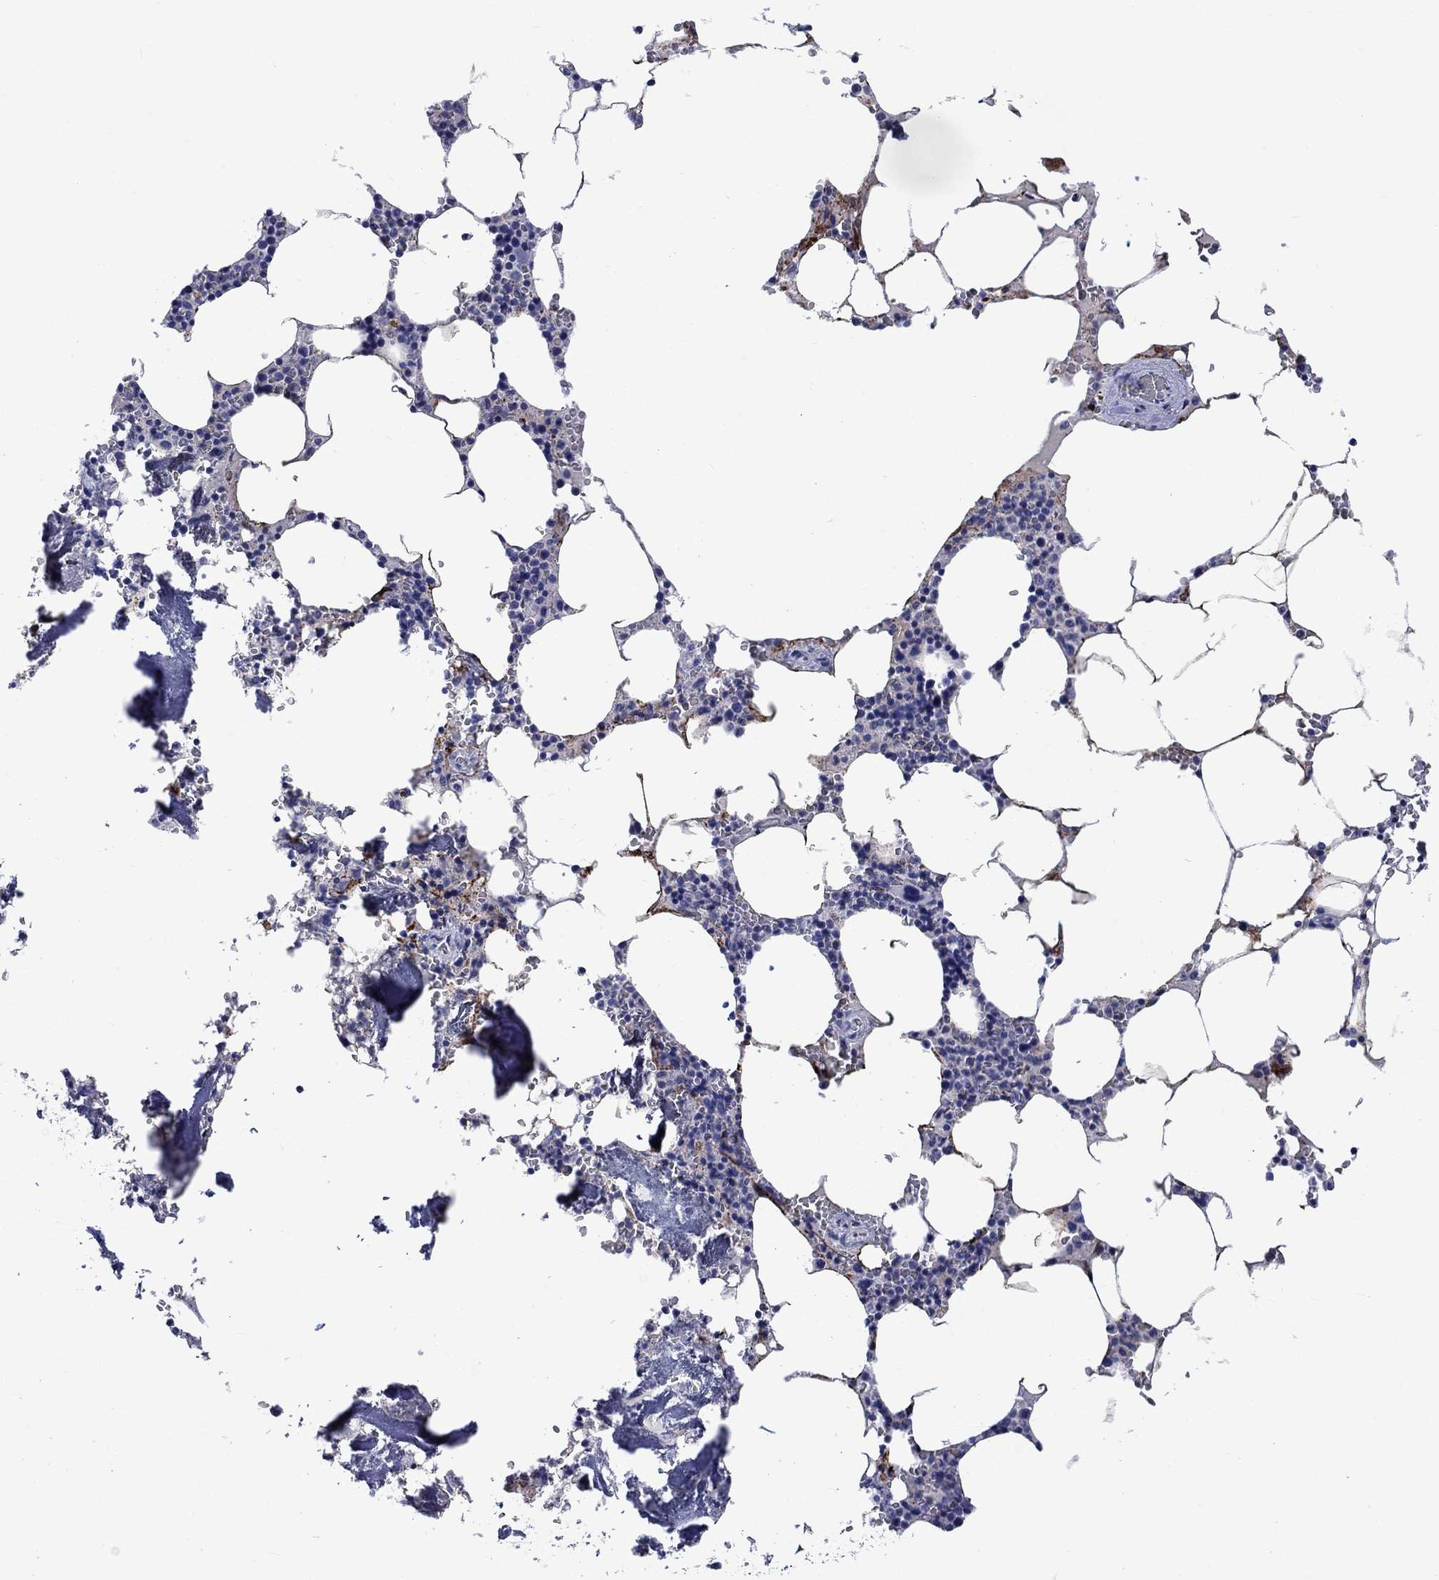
{"staining": {"intensity": "weak", "quantity": "<25%", "location": "cytoplasmic/membranous"}, "tissue": "bone marrow", "cell_type": "Hematopoietic cells", "image_type": "normal", "snomed": [{"axis": "morphology", "description": "Normal tissue, NOS"}, {"axis": "topography", "description": "Bone marrow"}], "caption": "A high-resolution photomicrograph shows IHC staining of normal bone marrow, which displays no significant positivity in hematopoietic cells.", "gene": "CACNG3", "patient": {"sex": "female", "age": 64}}